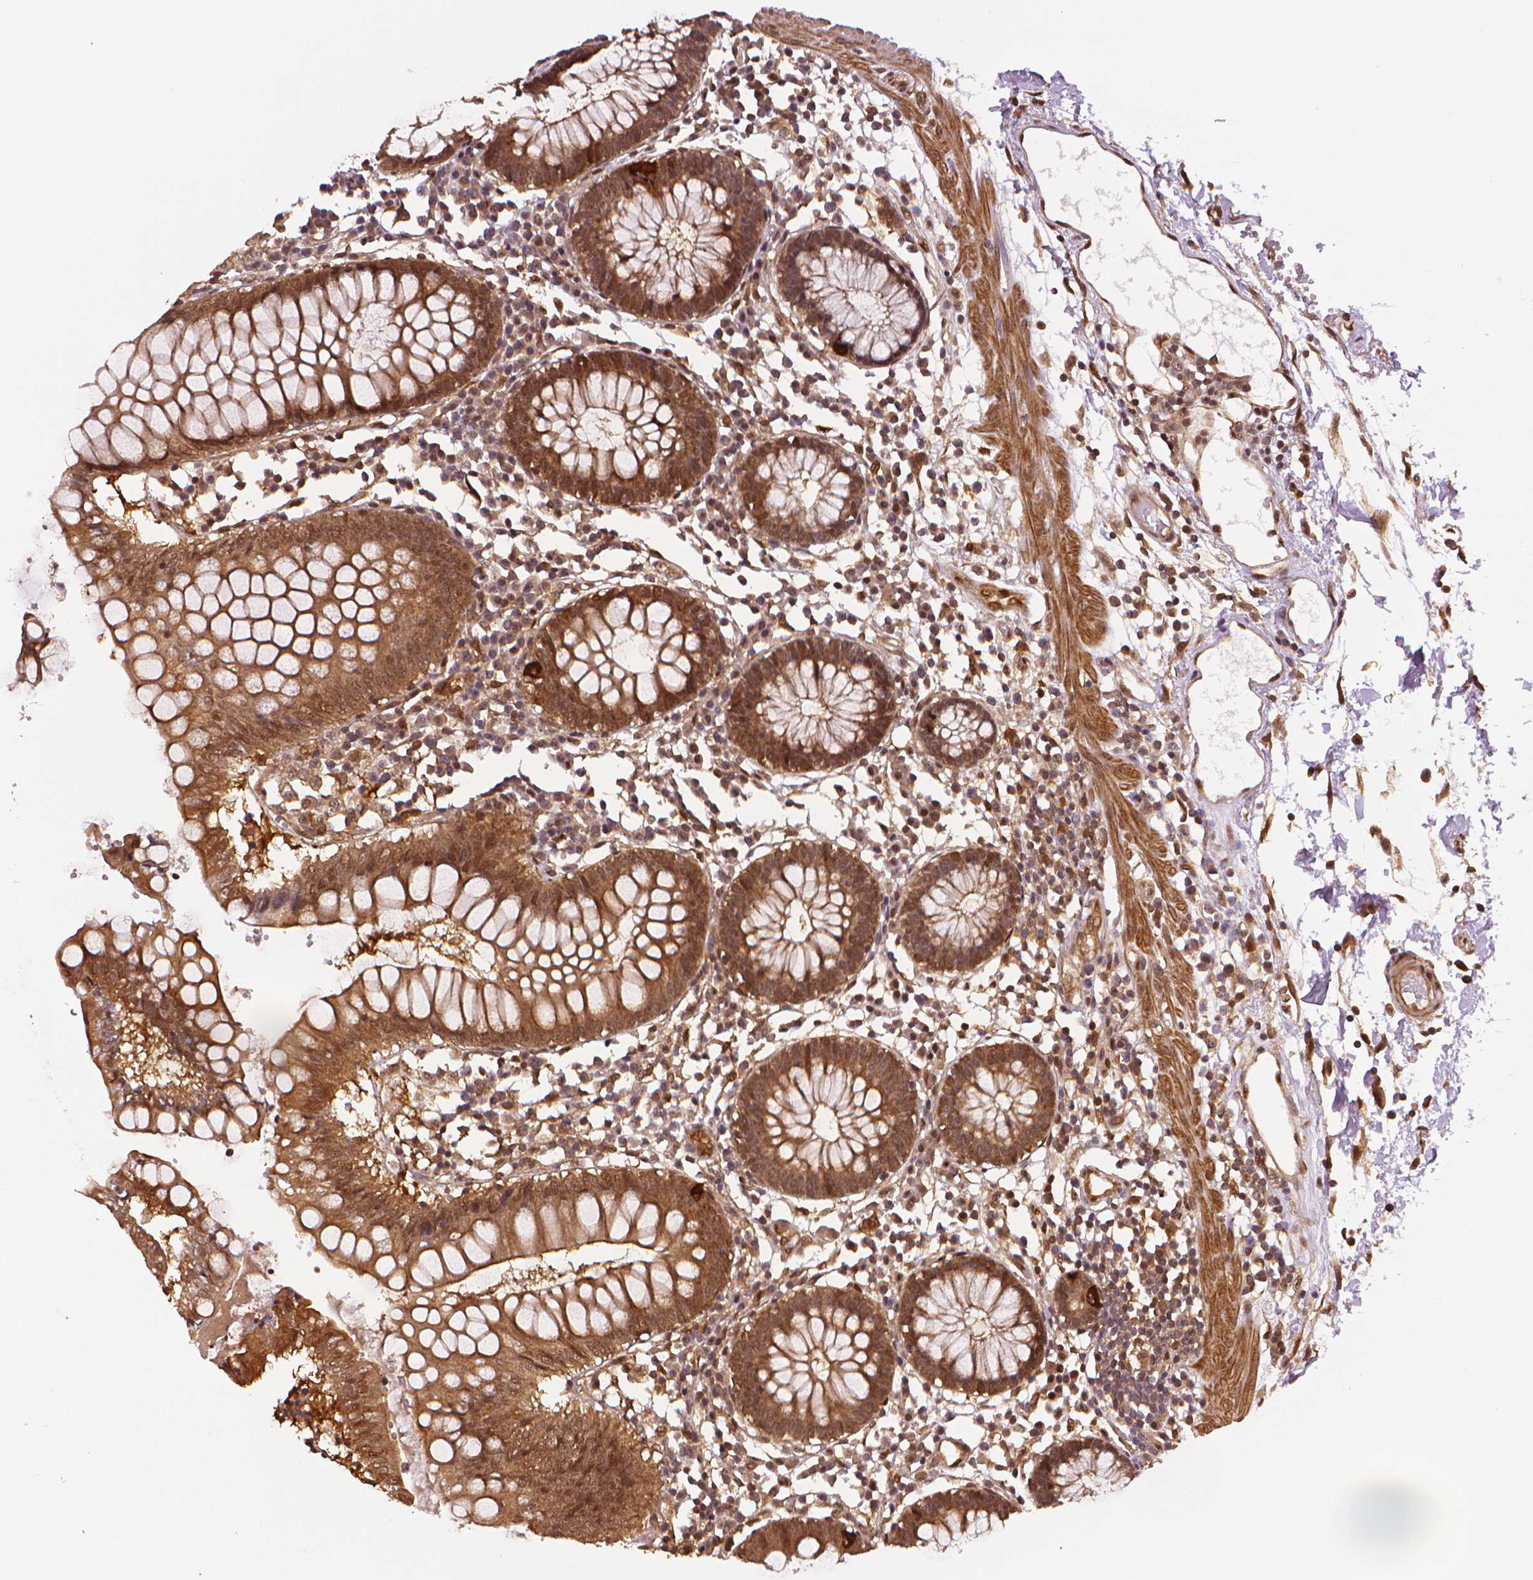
{"staining": {"intensity": "strong", "quantity": ">75%", "location": "nuclear"}, "tissue": "colon", "cell_type": "Endothelial cells", "image_type": "normal", "snomed": [{"axis": "morphology", "description": "Normal tissue, NOS"}, {"axis": "morphology", "description": "Adenocarcinoma, NOS"}, {"axis": "topography", "description": "Colon"}], "caption": "Normal colon reveals strong nuclear expression in approximately >75% of endothelial cells (brown staining indicates protein expression, while blue staining denotes nuclei)..", "gene": "STAT3", "patient": {"sex": "male", "age": 83}}